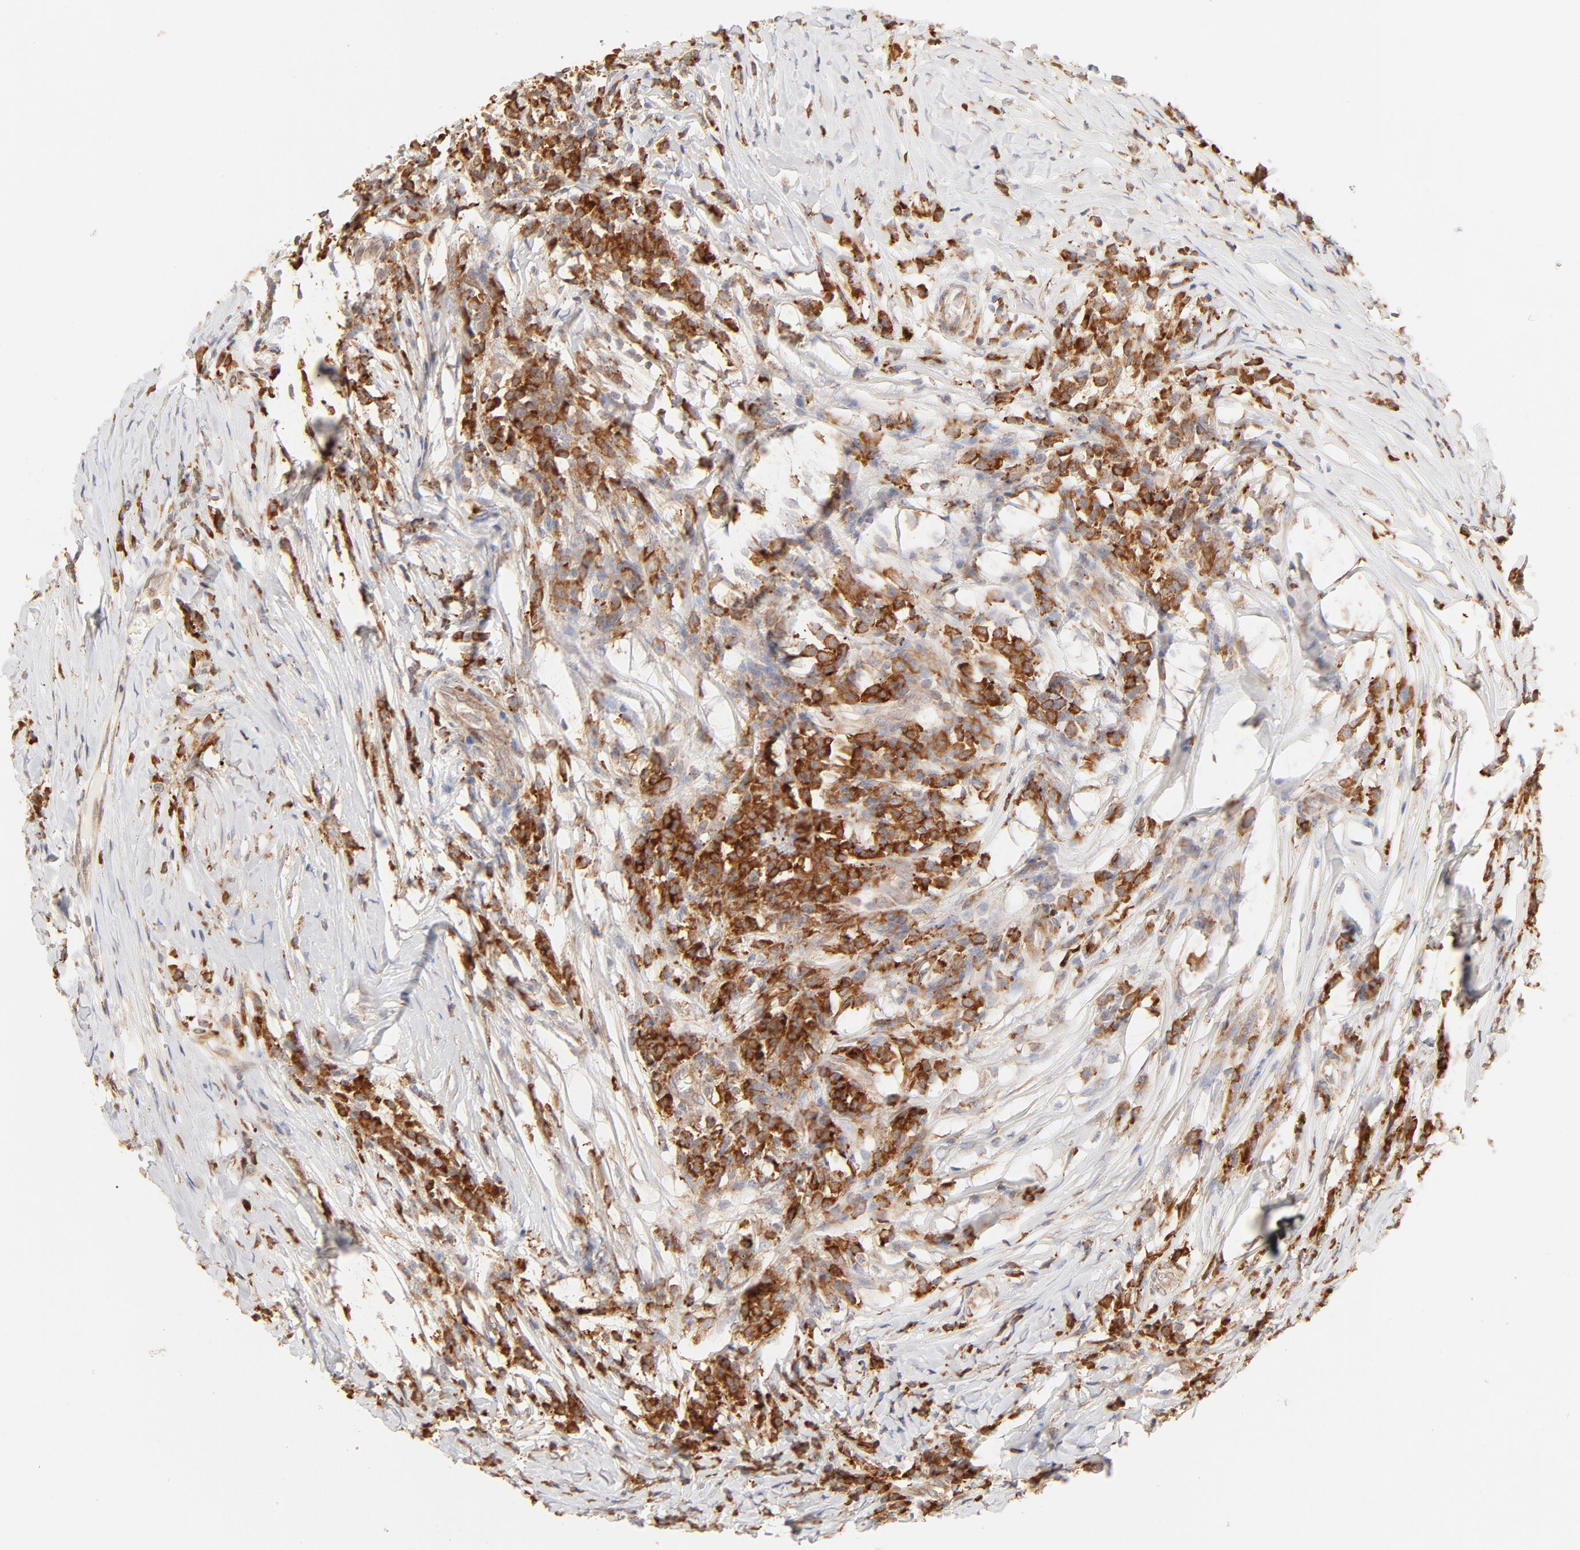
{"staining": {"intensity": "moderate", "quantity": ">75%", "location": "cytoplasmic/membranous"}, "tissue": "head and neck cancer", "cell_type": "Tumor cells", "image_type": "cancer", "snomed": [{"axis": "morphology", "description": "Adenocarcinoma, NOS"}, {"axis": "topography", "description": "Salivary gland"}, {"axis": "topography", "description": "Head-Neck"}], "caption": "Immunohistochemical staining of human head and neck adenocarcinoma demonstrates medium levels of moderate cytoplasmic/membranous positivity in approximately >75% of tumor cells. The protein of interest is stained brown, and the nuclei are stained in blue (DAB IHC with brightfield microscopy, high magnification).", "gene": "PARP12", "patient": {"sex": "female", "age": 65}}